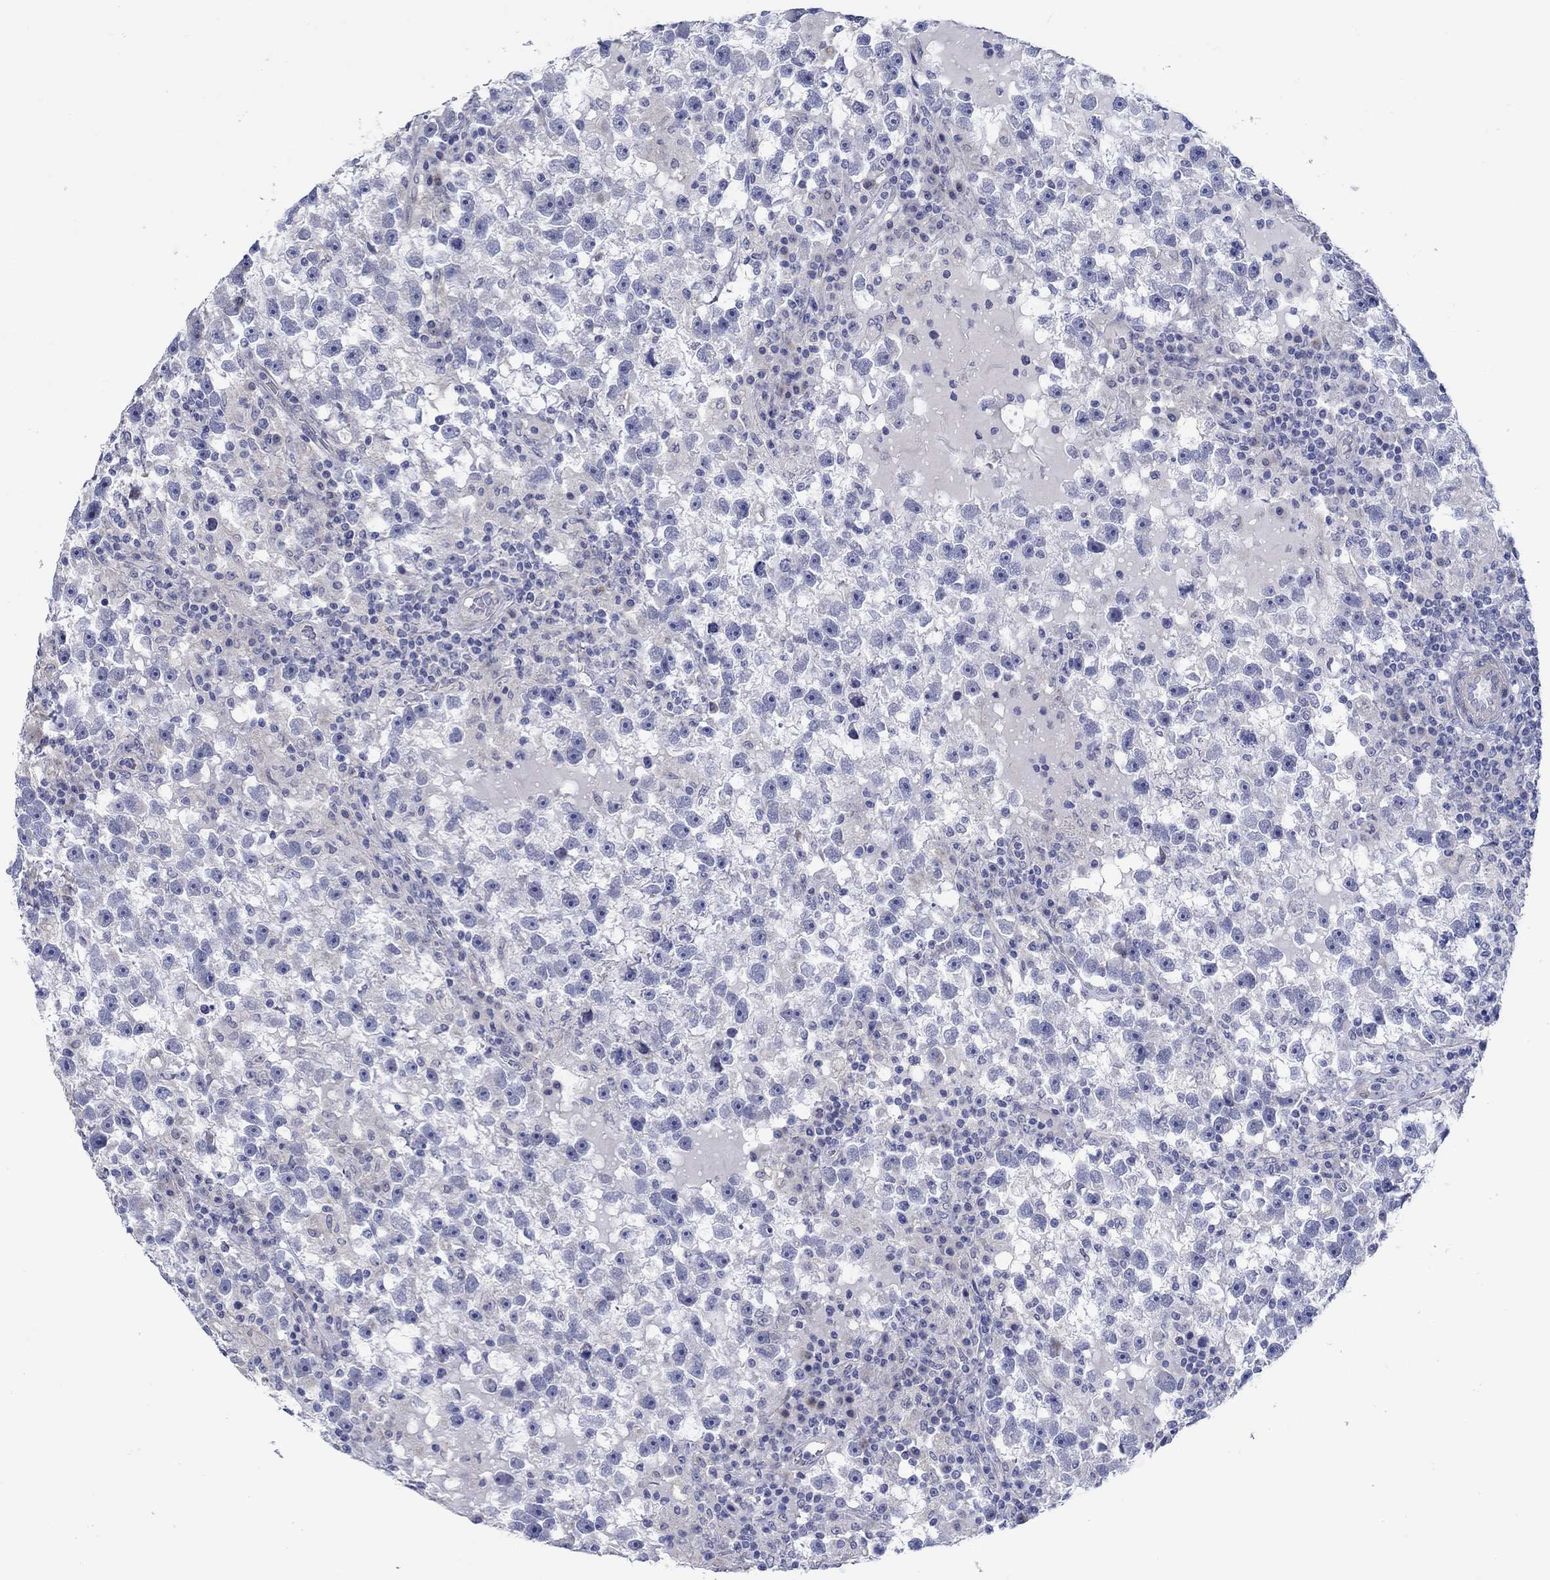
{"staining": {"intensity": "negative", "quantity": "none", "location": "none"}, "tissue": "testis cancer", "cell_type": "Tumor cells", "image_type": "cancer", "snomed": [{"axis": "morphology", "description": "Seminoma, NOS"}, {"axis": "topography", "description": "Testis"}], "caption": "Micrograph shows no protein positivity in tumor cells of testis cancer tissue.", "gene": "KRT222", "patient": {"sex": "male", "age": 47}}